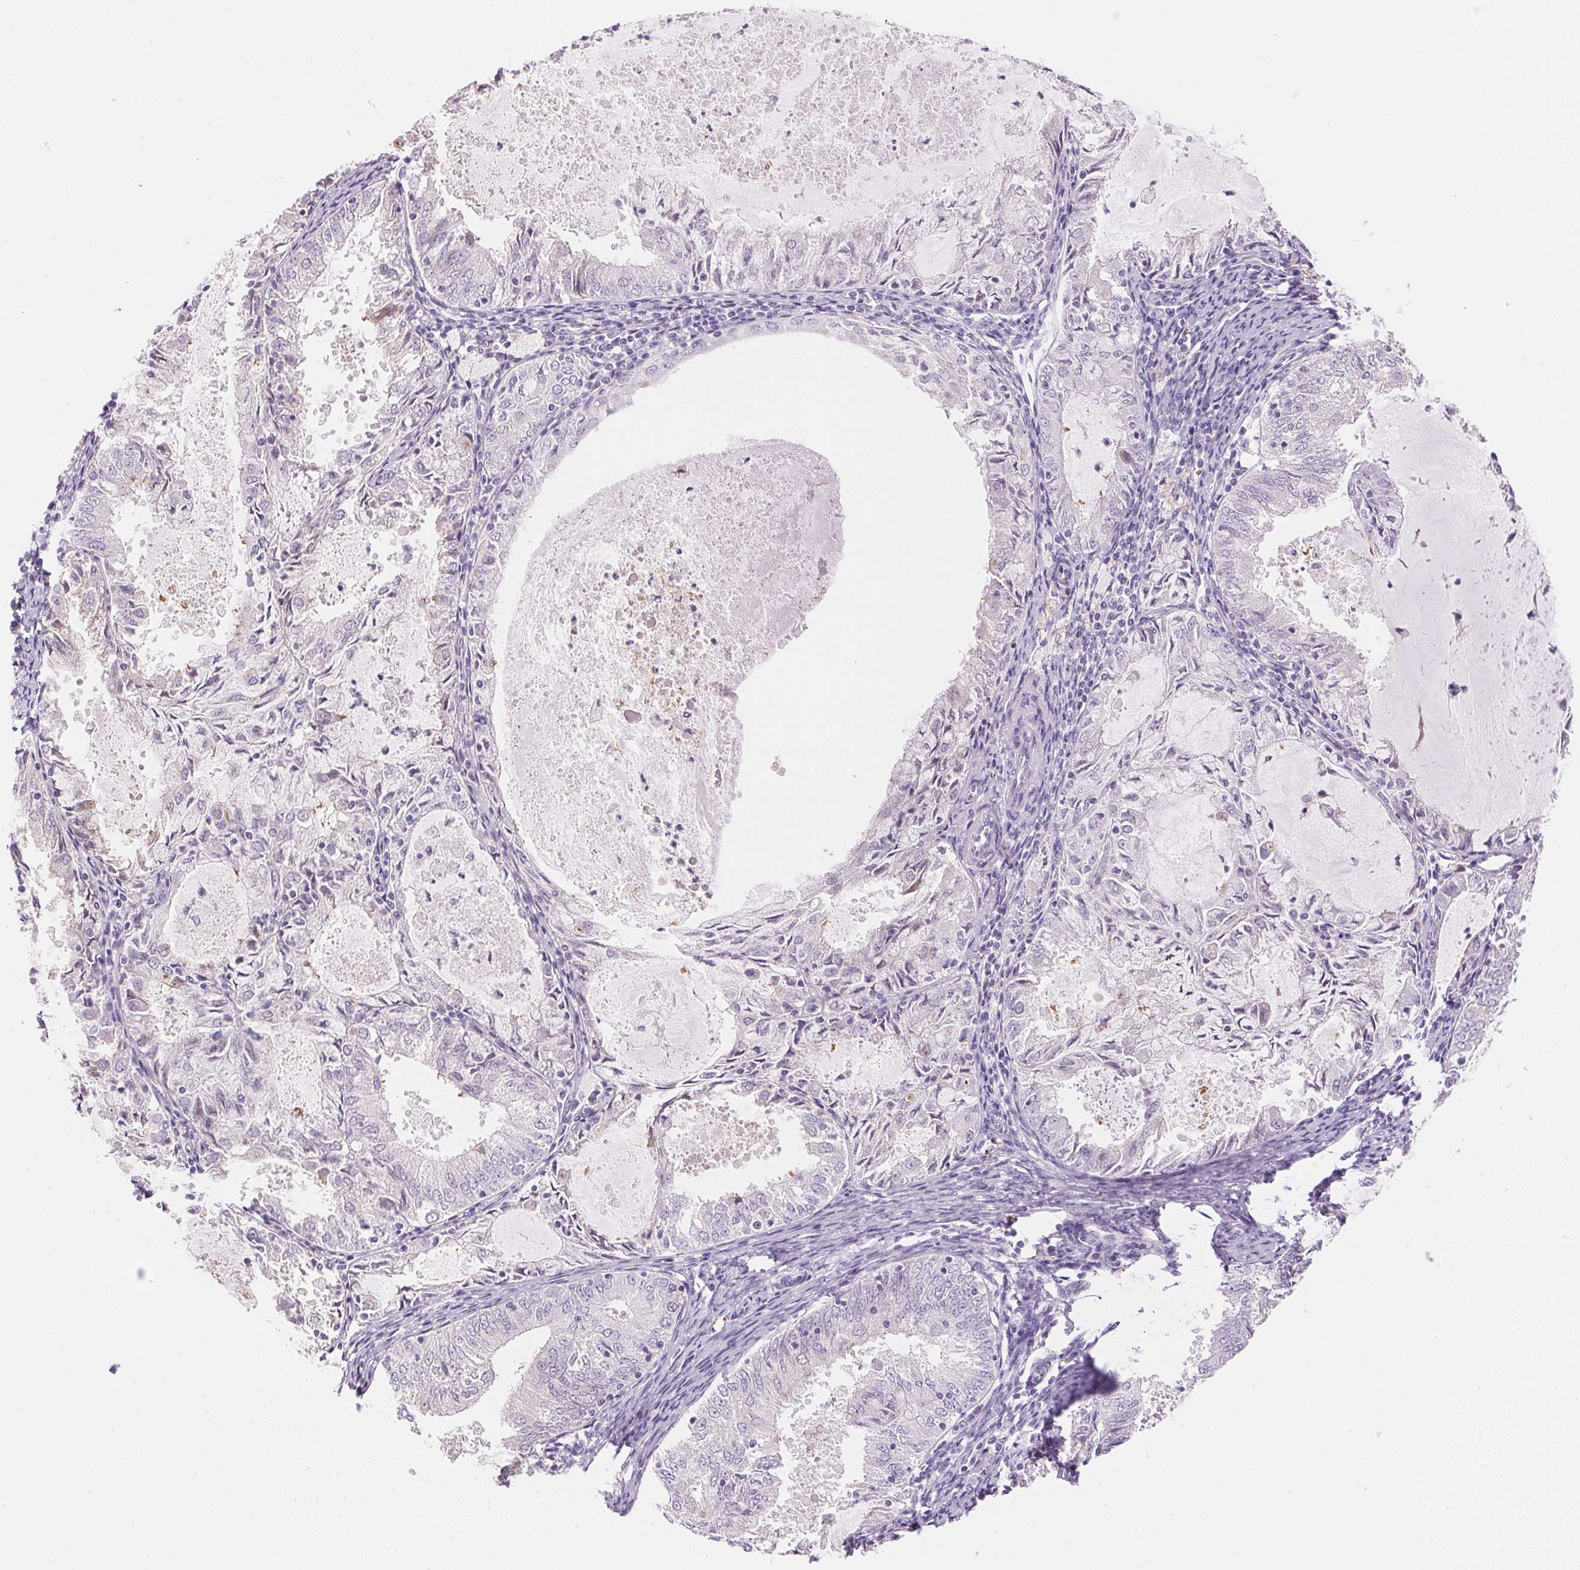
{"staining": {"intensity": "negative", "quantity": "none", "location": "none"}, "tissue": "endometrial cancer", "cell_type": "Tumor cells", "image_type": "cancer", "snomed": [{"axis": "morphology", "description": "Adenocarcinoma, NOS"}, {"axis": "topography", "description": "Endometrium"}], "caption": "Tumor cells are negative for protein expression in human endometrial adenocarcinoma.", "gene": "TEKT1", "patient": {"sex": "female", "age": 57}}